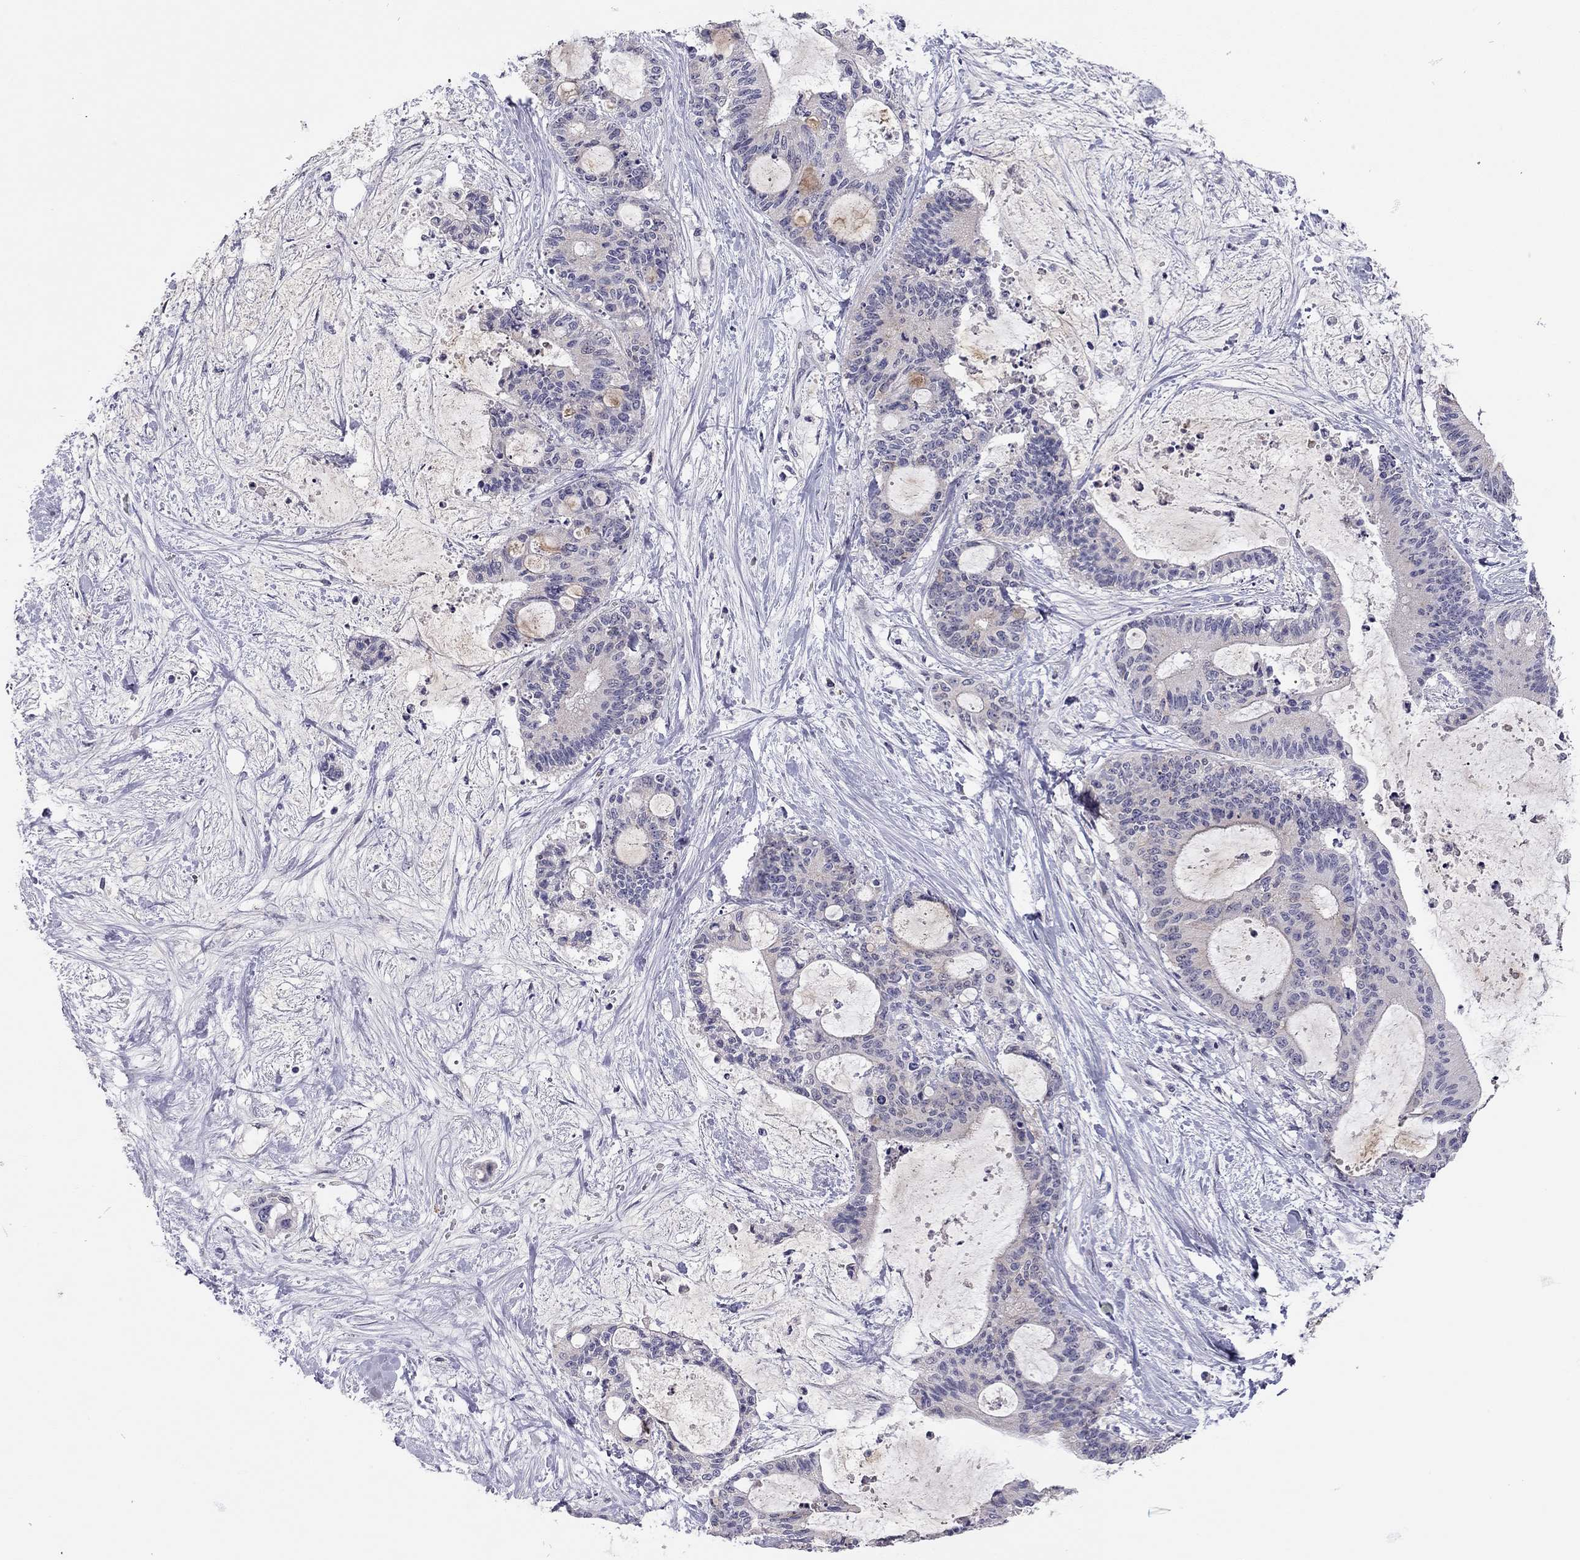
{"staining": {"intensity": "negative", "quantity": "none", "location": "none"}, "tissue": "liver cancer", "cell_type": "Tumor cells", "image_type": "cancer", "snomed": [{"axis": "morphology", "description": "Cholangiocarcinoma"}, {"axis": "topography", "description": "Liver"}], "caption": "The micrograph demonstrates no significant staining in tumor cells of liver cancer (cholangiocarcinoma). (Immunohistochemistry, brightfield microscopy, high magnification).", "gene": "SCARB1", "patient": {"sex": "female", "age": 73}}